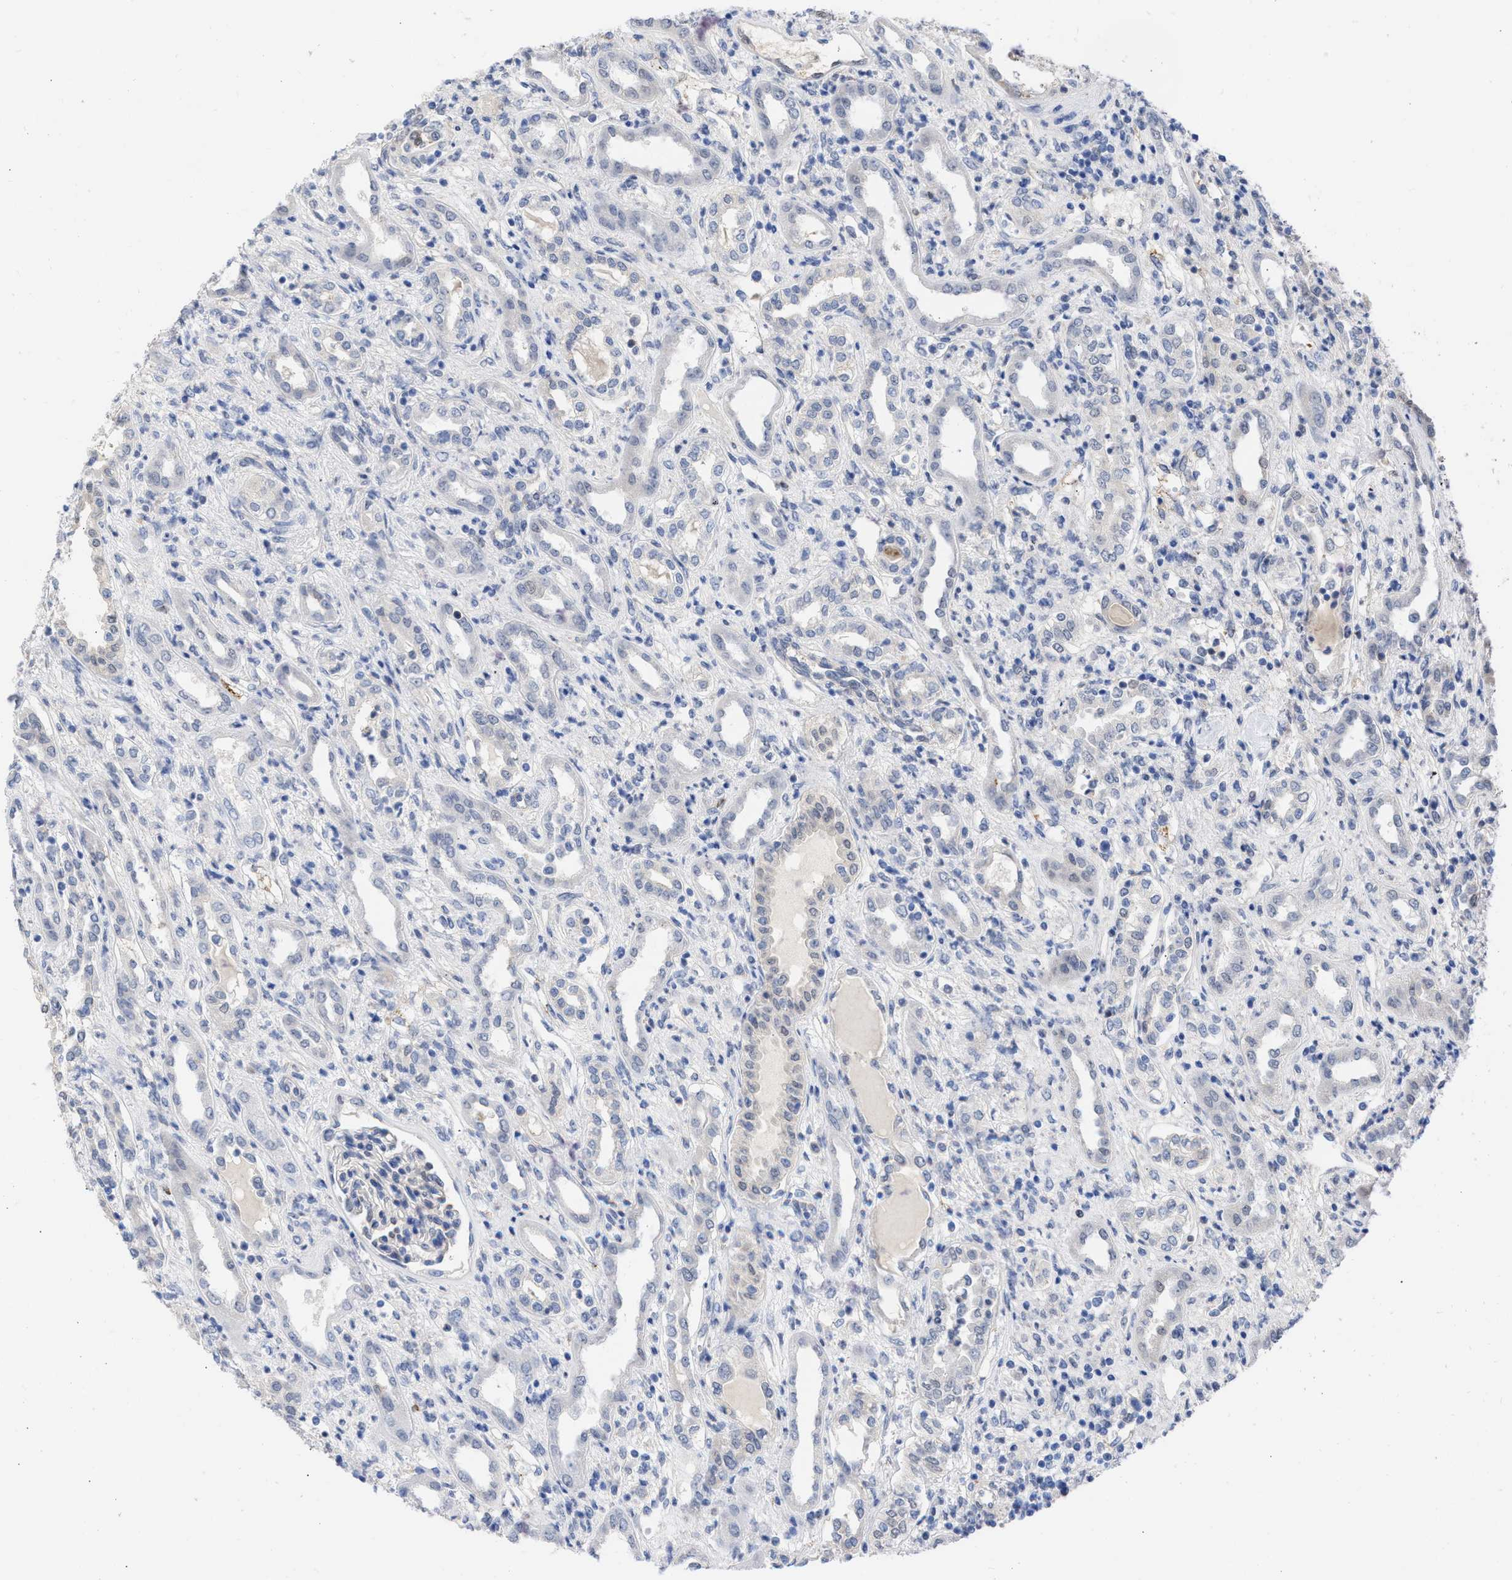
{"staining": {"intensity": "negative", "quantity": "none", "location": "none"}, "tissue": "renal cancer", "cell_type": "Tumor cells", "image_type": "cancer", "snomed": [{"axis": "morphology", "description": "Adenocarcinoma, NOS"}, {"axis": "topography", "description": "Kidney"}], "caption": "Tumor cells show no significant protein staining in renal cancer. The staining was performed using DAB to visualize the protein expression in brown, while the nuclei were stained in blue with hematoxylin (Magnification: 20x).", "gene": "THRA", "patient": {"sex": "female", "age": 54}}